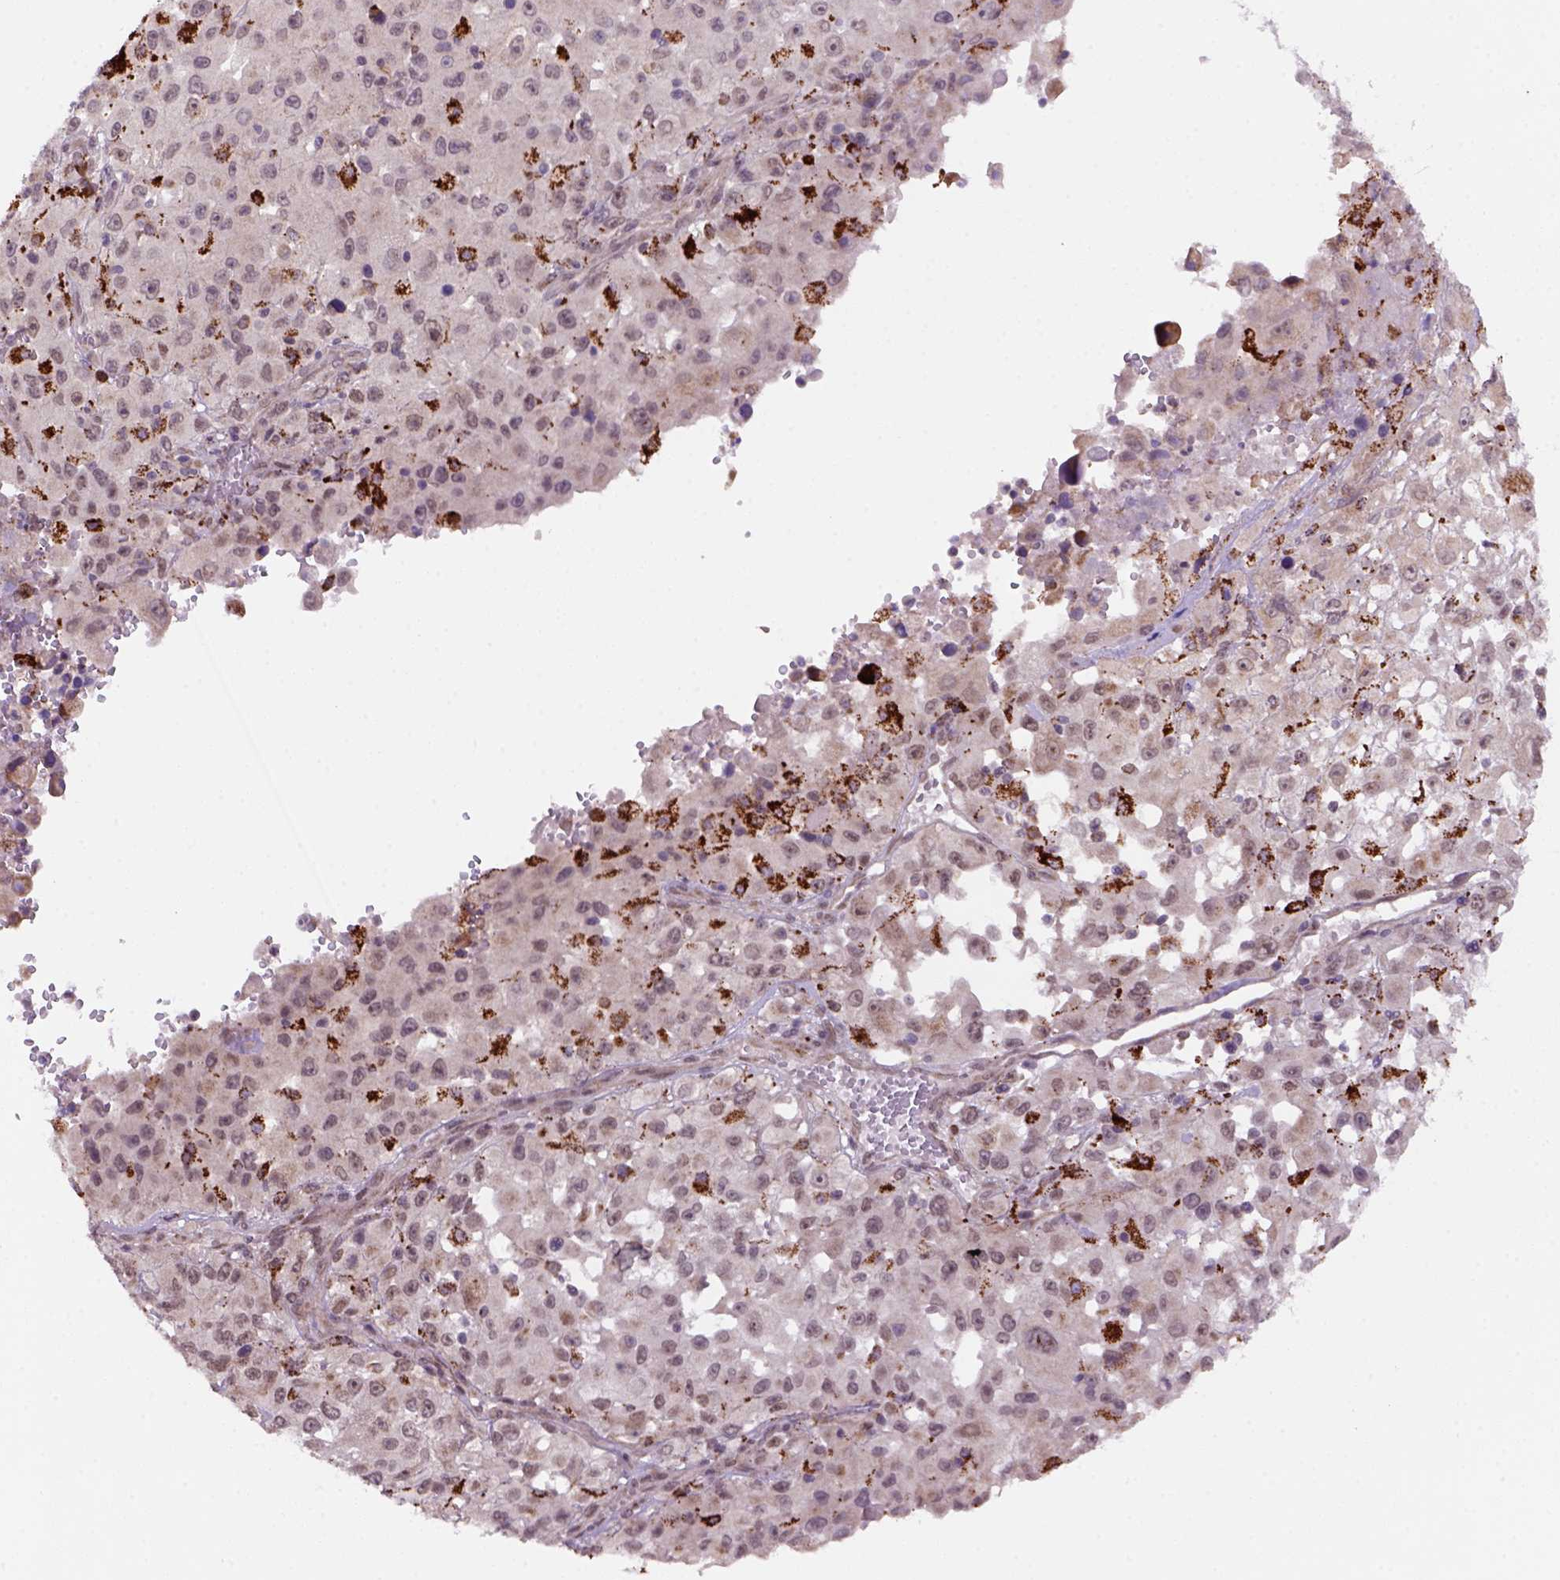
{"staining": {"intensity": "negative", "quantity": "none", "location": "none"}, "tissue": "melanoma", "cell_type": "Tumor cells", "image_type": "cancer", "snomed": [{"axis": "morphology", "description": "Malignant melanoma, Metastatic site"}, {"axis": "topography", "description": "Soft tissue"}], "caption": "An immunohistochemistry (IHC) image of melanoma is shown. There is no staining in tumor cells of melanoma.", "gene": "FZD7", "patient": {"sex": "male", "age": 50}}